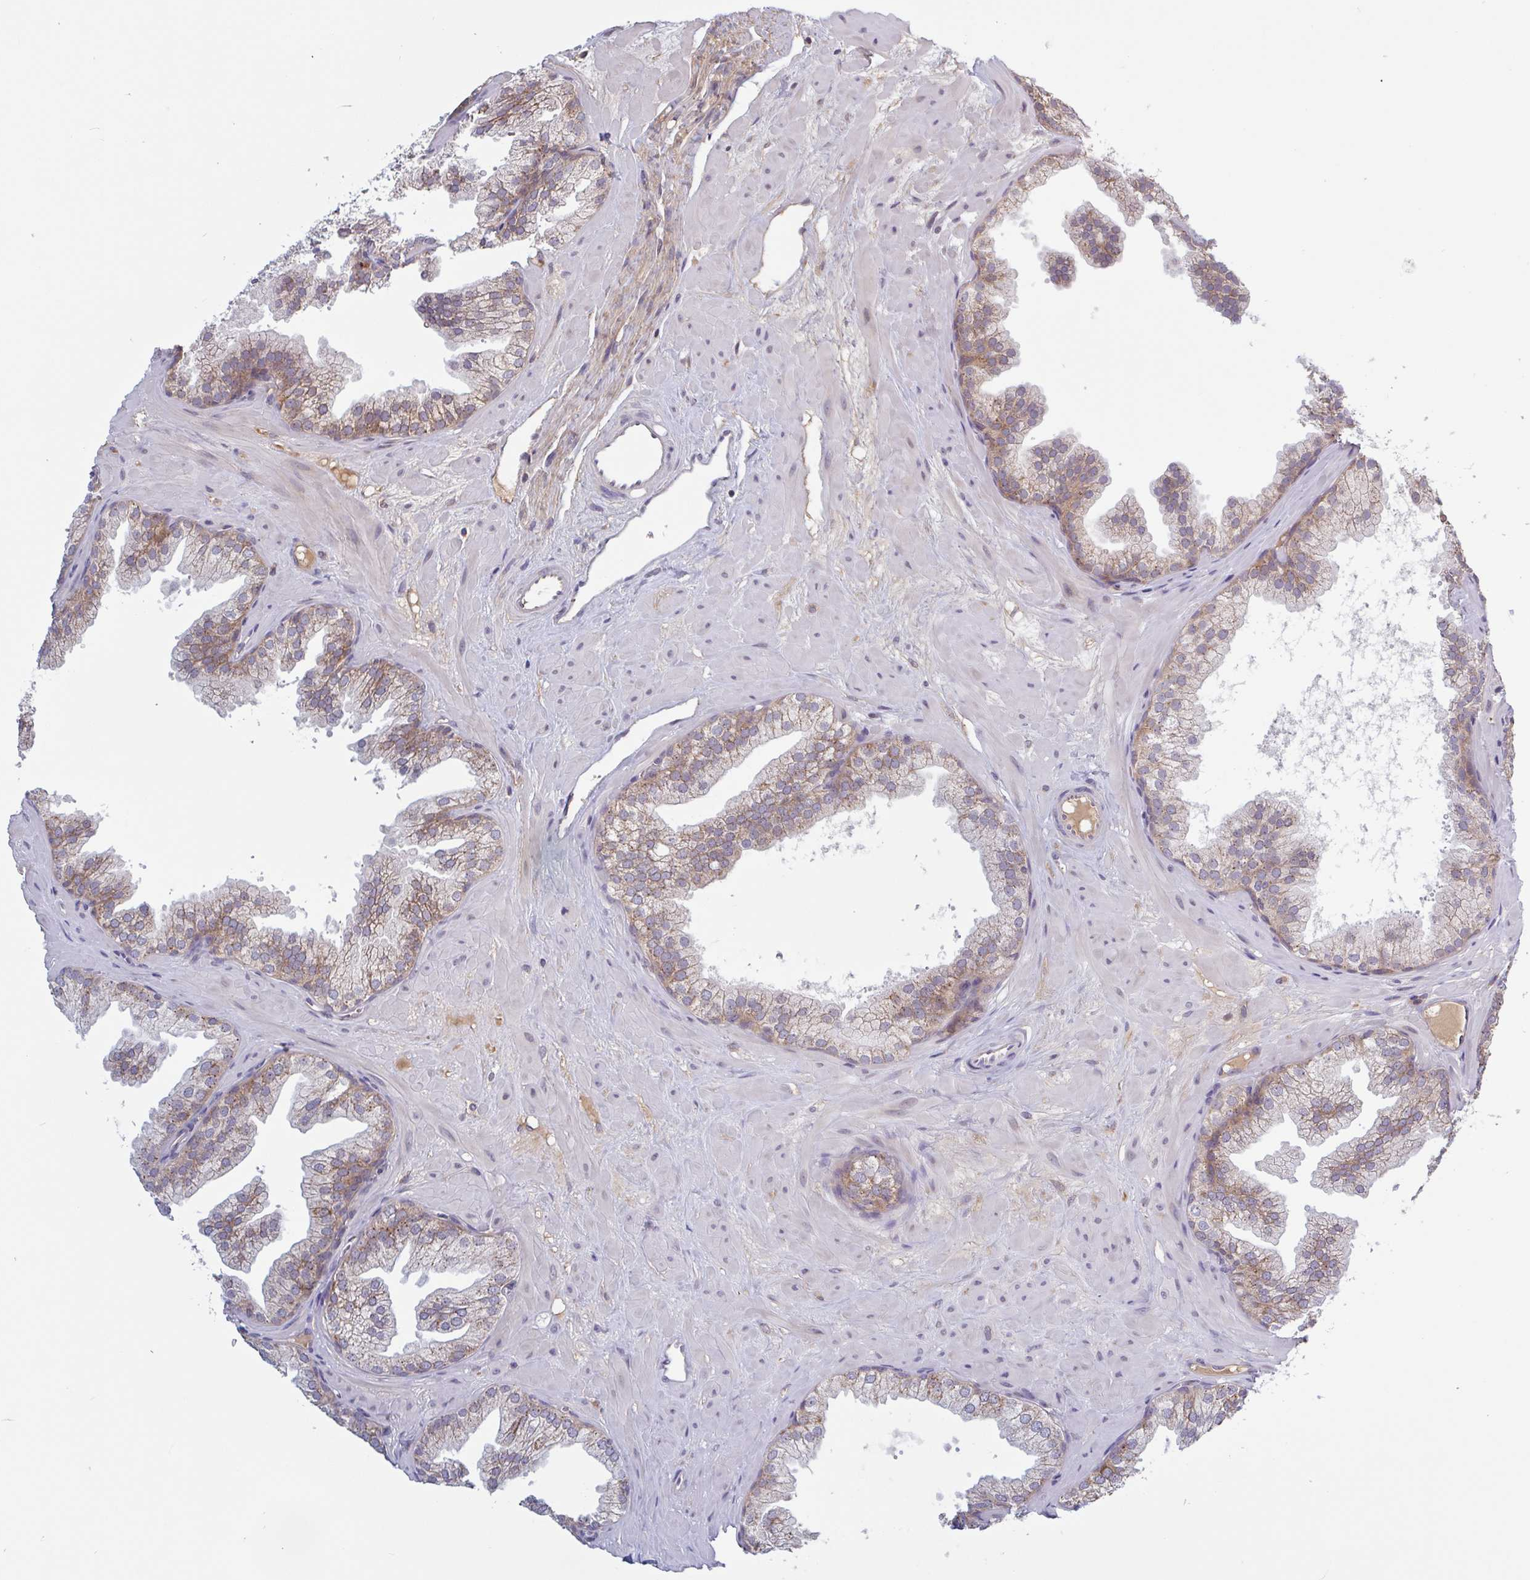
{"staining": {"intensity": "moderate", "quantity": "25%-75%", "location": "cytoplasmic/membranous"}, "tissue": "prostate", "cell_type": "Glandular cells", "image_type": "normal", "snomed": [{"axis": "morphology", "description": "Normal tissue, NOS"}, {"axis": "topography", "description": "Prostate"}], "caption": "Protein expression by immunohistochemistry demonstrates moderate cytoplasmic/membranous positivity in approximately 25%-75% of glandular cells in normal prostate.", "gene": "SURF1", "patient": {"sex": "male", "age": 37}}